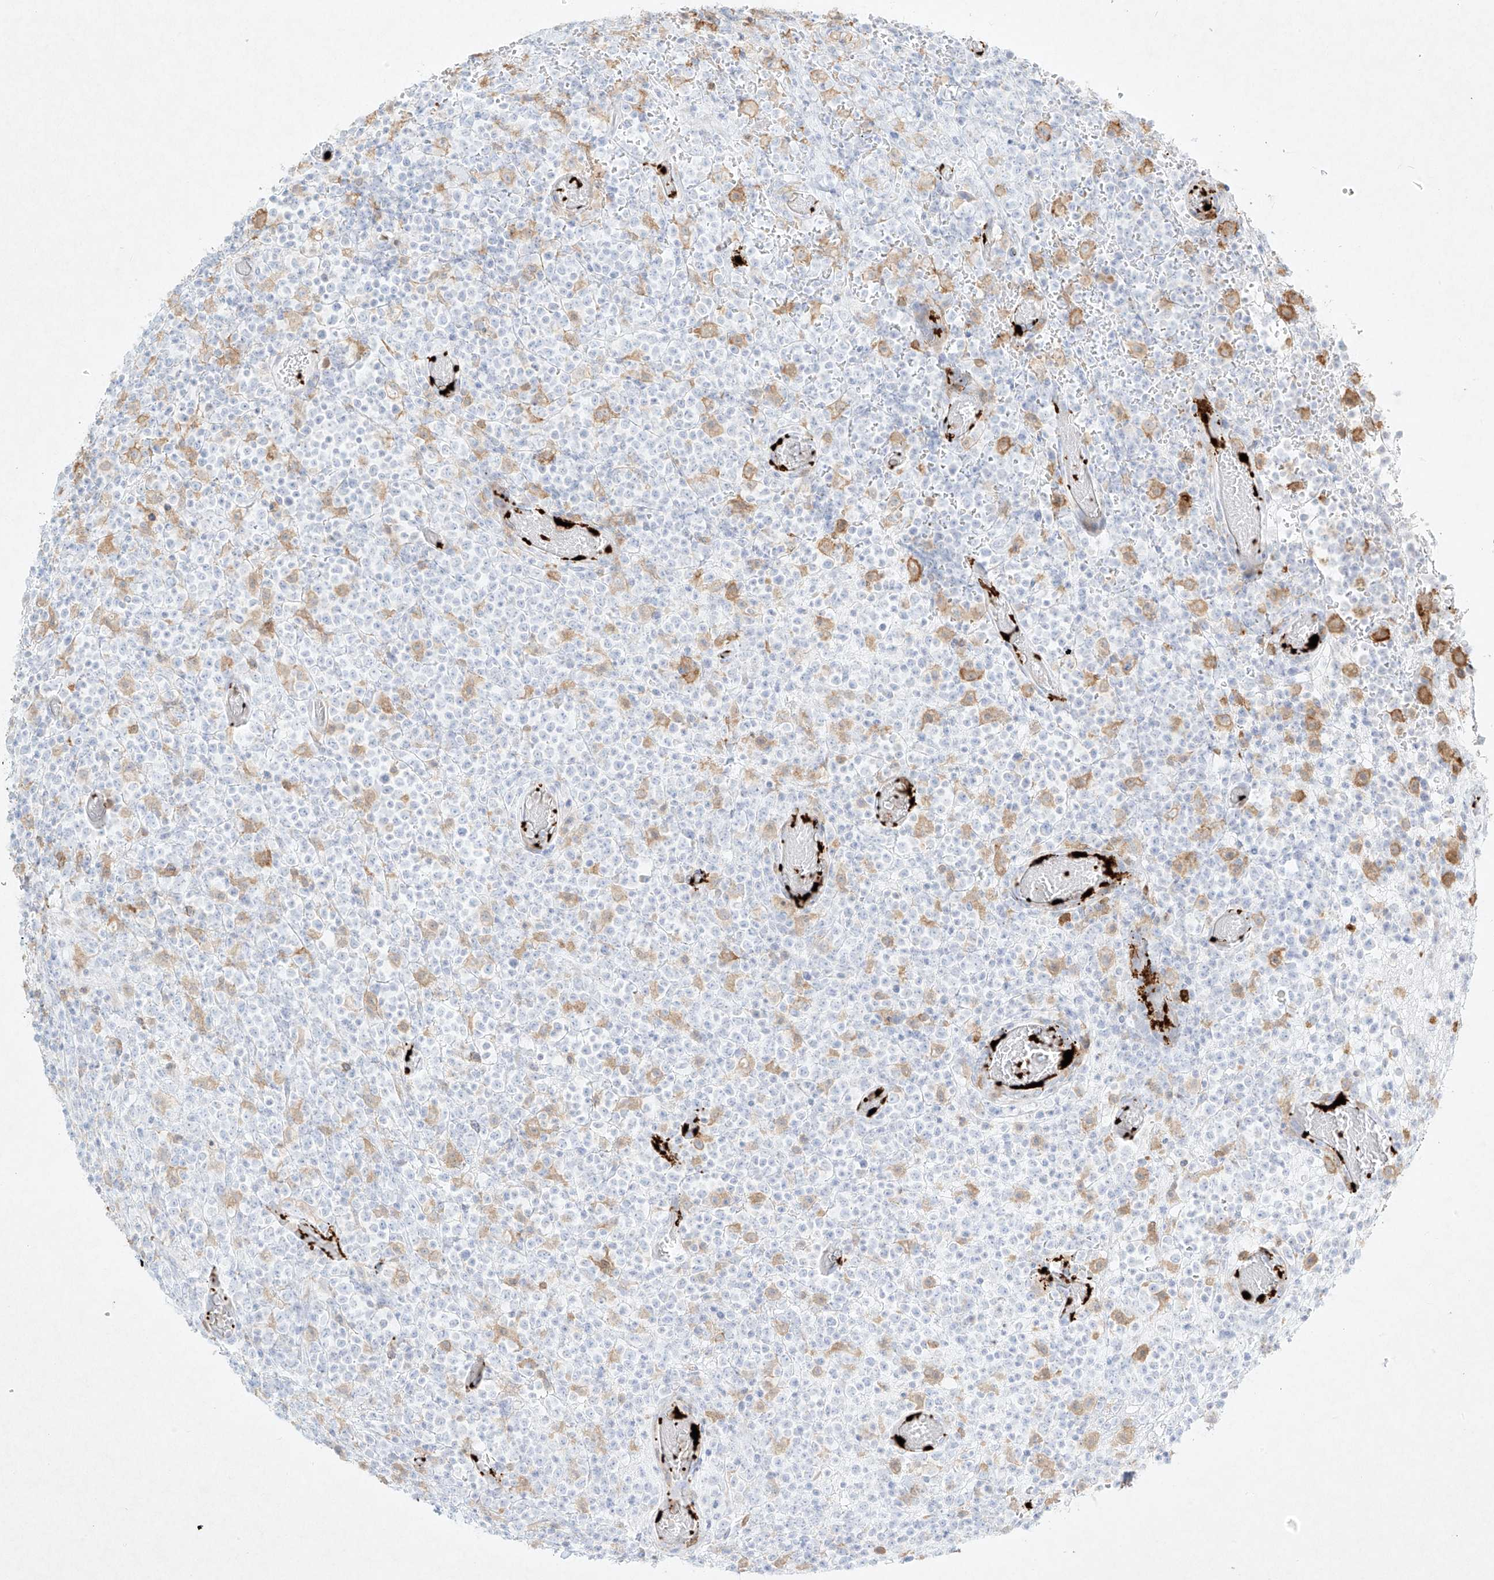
{"staining": {"intensity": "negative", "quantity": "none", "location": "none"}, "tissue": "lymphoma", "cell_type": "Tumor cells", "image_type": "cancer", "snomed": [{"axis": "morphology", "description": "Malignant lymphoma, non-Hodgkin's type, High grade"}, {"axis": "topography", "description": "Colon"}], "caption": "IHC of human lymphoma shows no expression in tumor cells.", "gene": "PLEK", "patient": {"sex": "female", "age": 53}}